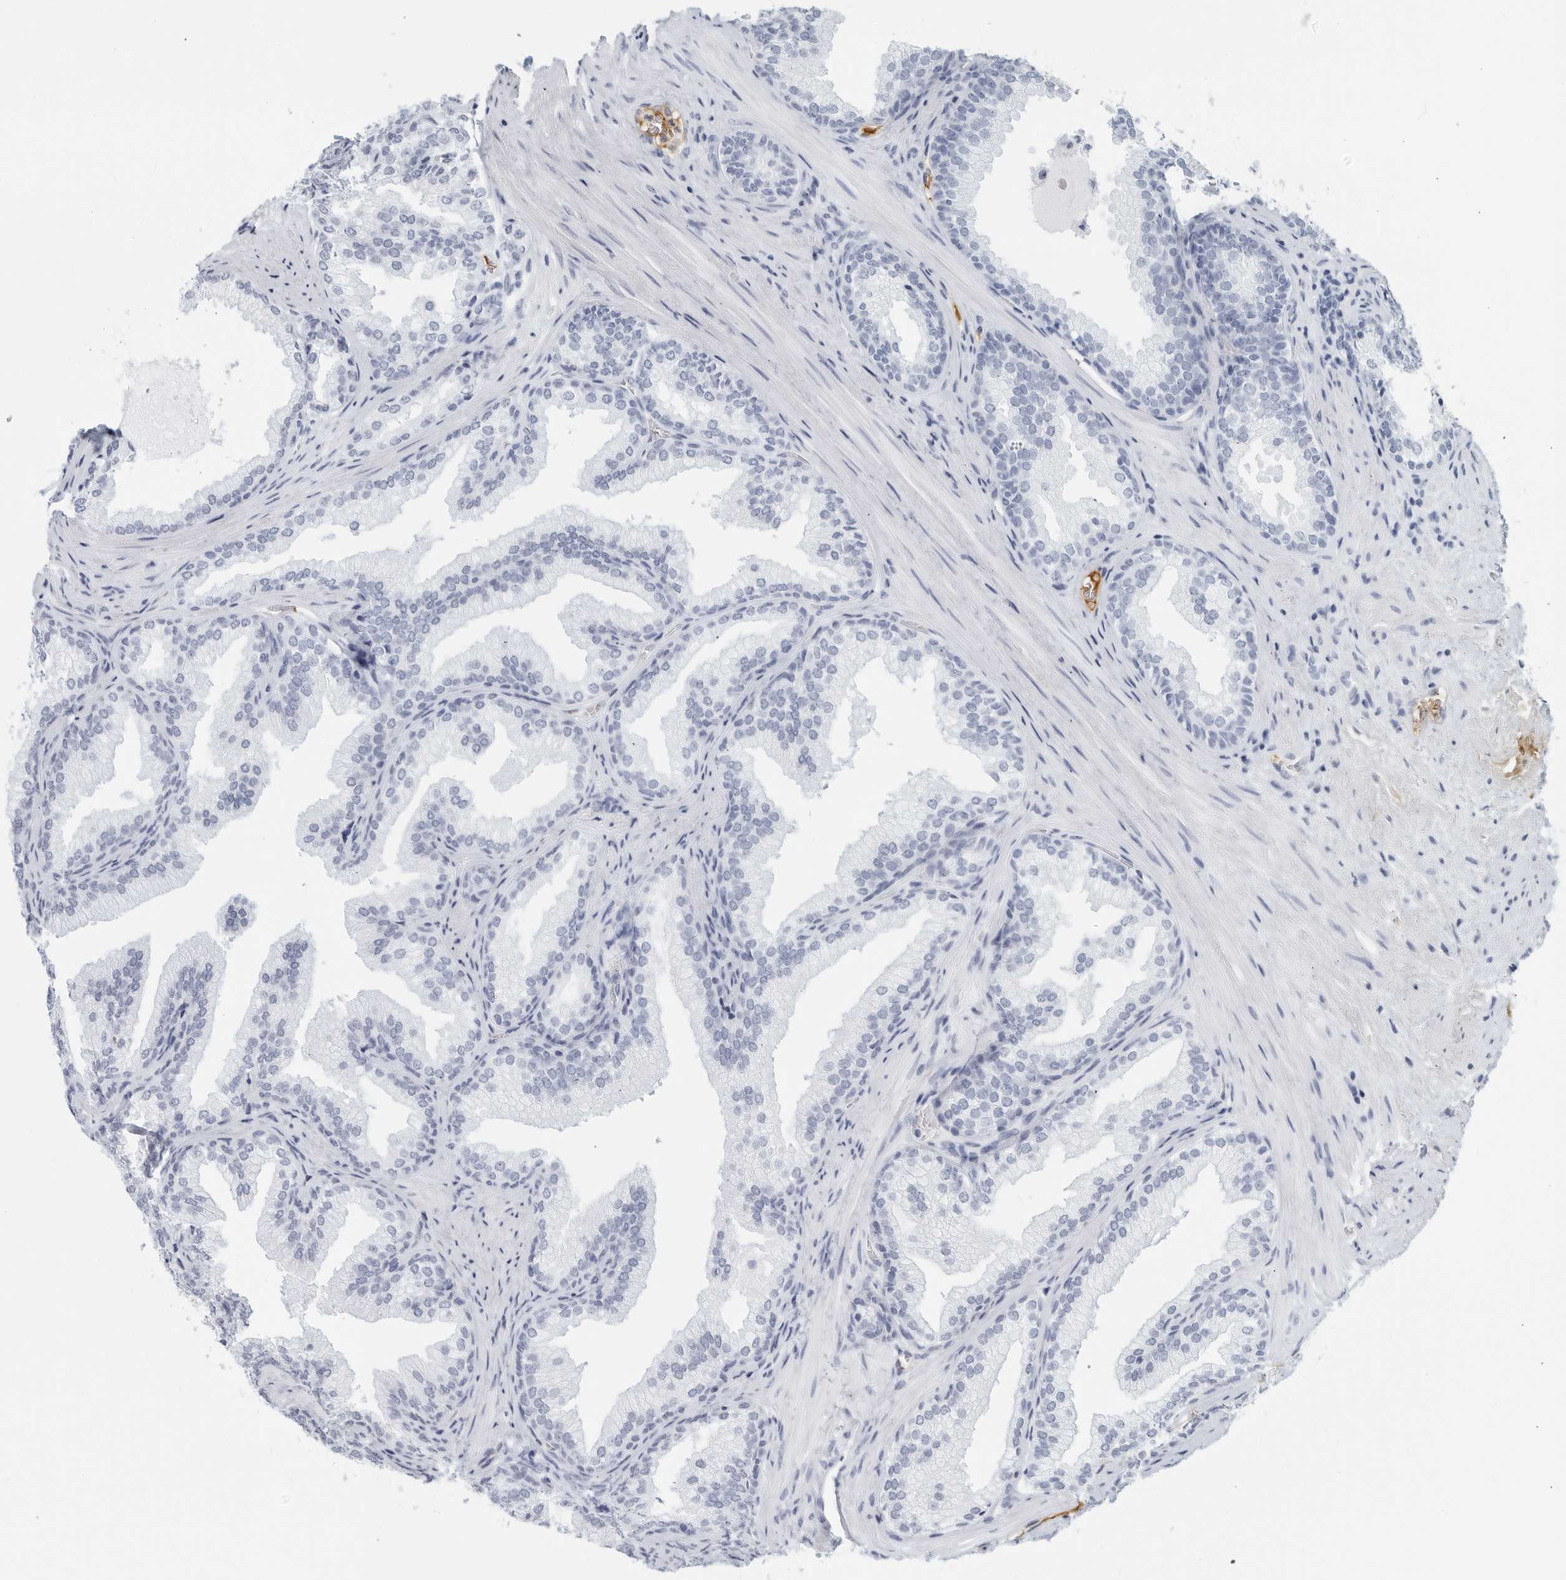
{"staining": {"intensity": "negative", "quantity": "none", "location": "none"}, "tissue": "prostate", "cell_type": "Glandular cells", "image_type": "normal", "snomed": [{"axis": "morphology", "description": "Normal tissue, NOS"}, {"axis": "topography", "description": "Prostate"}], "caption": "IHC of benign prostate reveals no positivity in glandular cells. The staining was performed using DAB (3,3'-diaminobenzidine) to visualize the protein expression in brown, while the nuclei were stained in blue with hematoxylin (Magnification: 20x).", "gene": "FGG", "patient": {"sex": "male", "age": 76}}